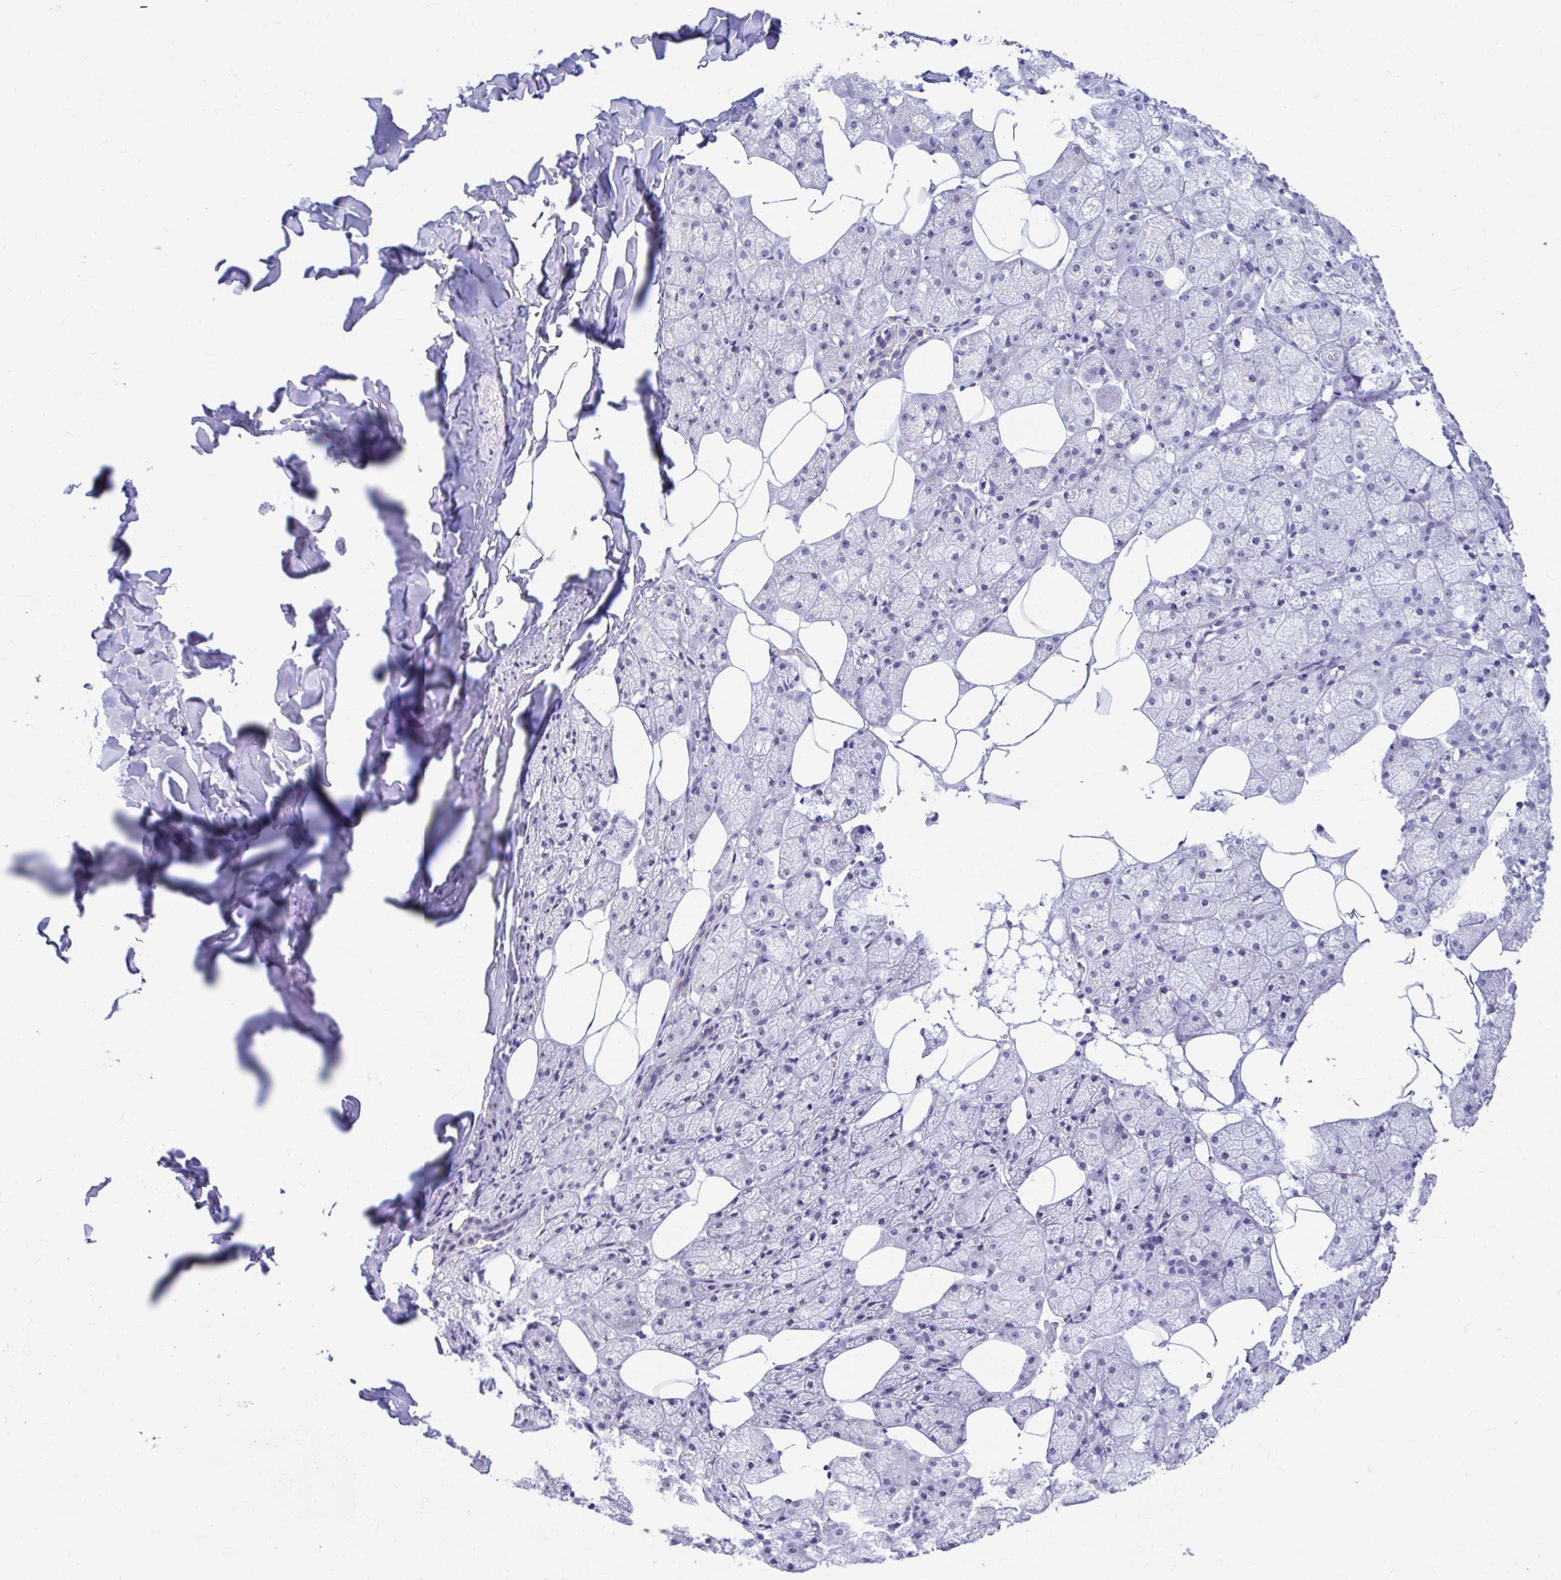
{"staining": {"intensity": "negative", "quantity": "none", "location": "none"}, "tissue": "salivary gland", "cell_type": "Glandular cells", "image_type": "normal", "snomed": [{"axis": "morphology", "description": "Normal tissue, NOS"}, {"axis": "topography", "description": "Salivary gland"}, {"axis": "topography", "description": "Peripheral nerve tissue"}], "caption": "A high-resolution photomicrograph shows immunohistochemistry staining of normal salivary gland, which displays no significant expression in glandular cells. (DAB immunohistochemistry (IHC), high magnification).", "gene": "FTSJ3", "patient": {"sex": "male", "age": 38}}